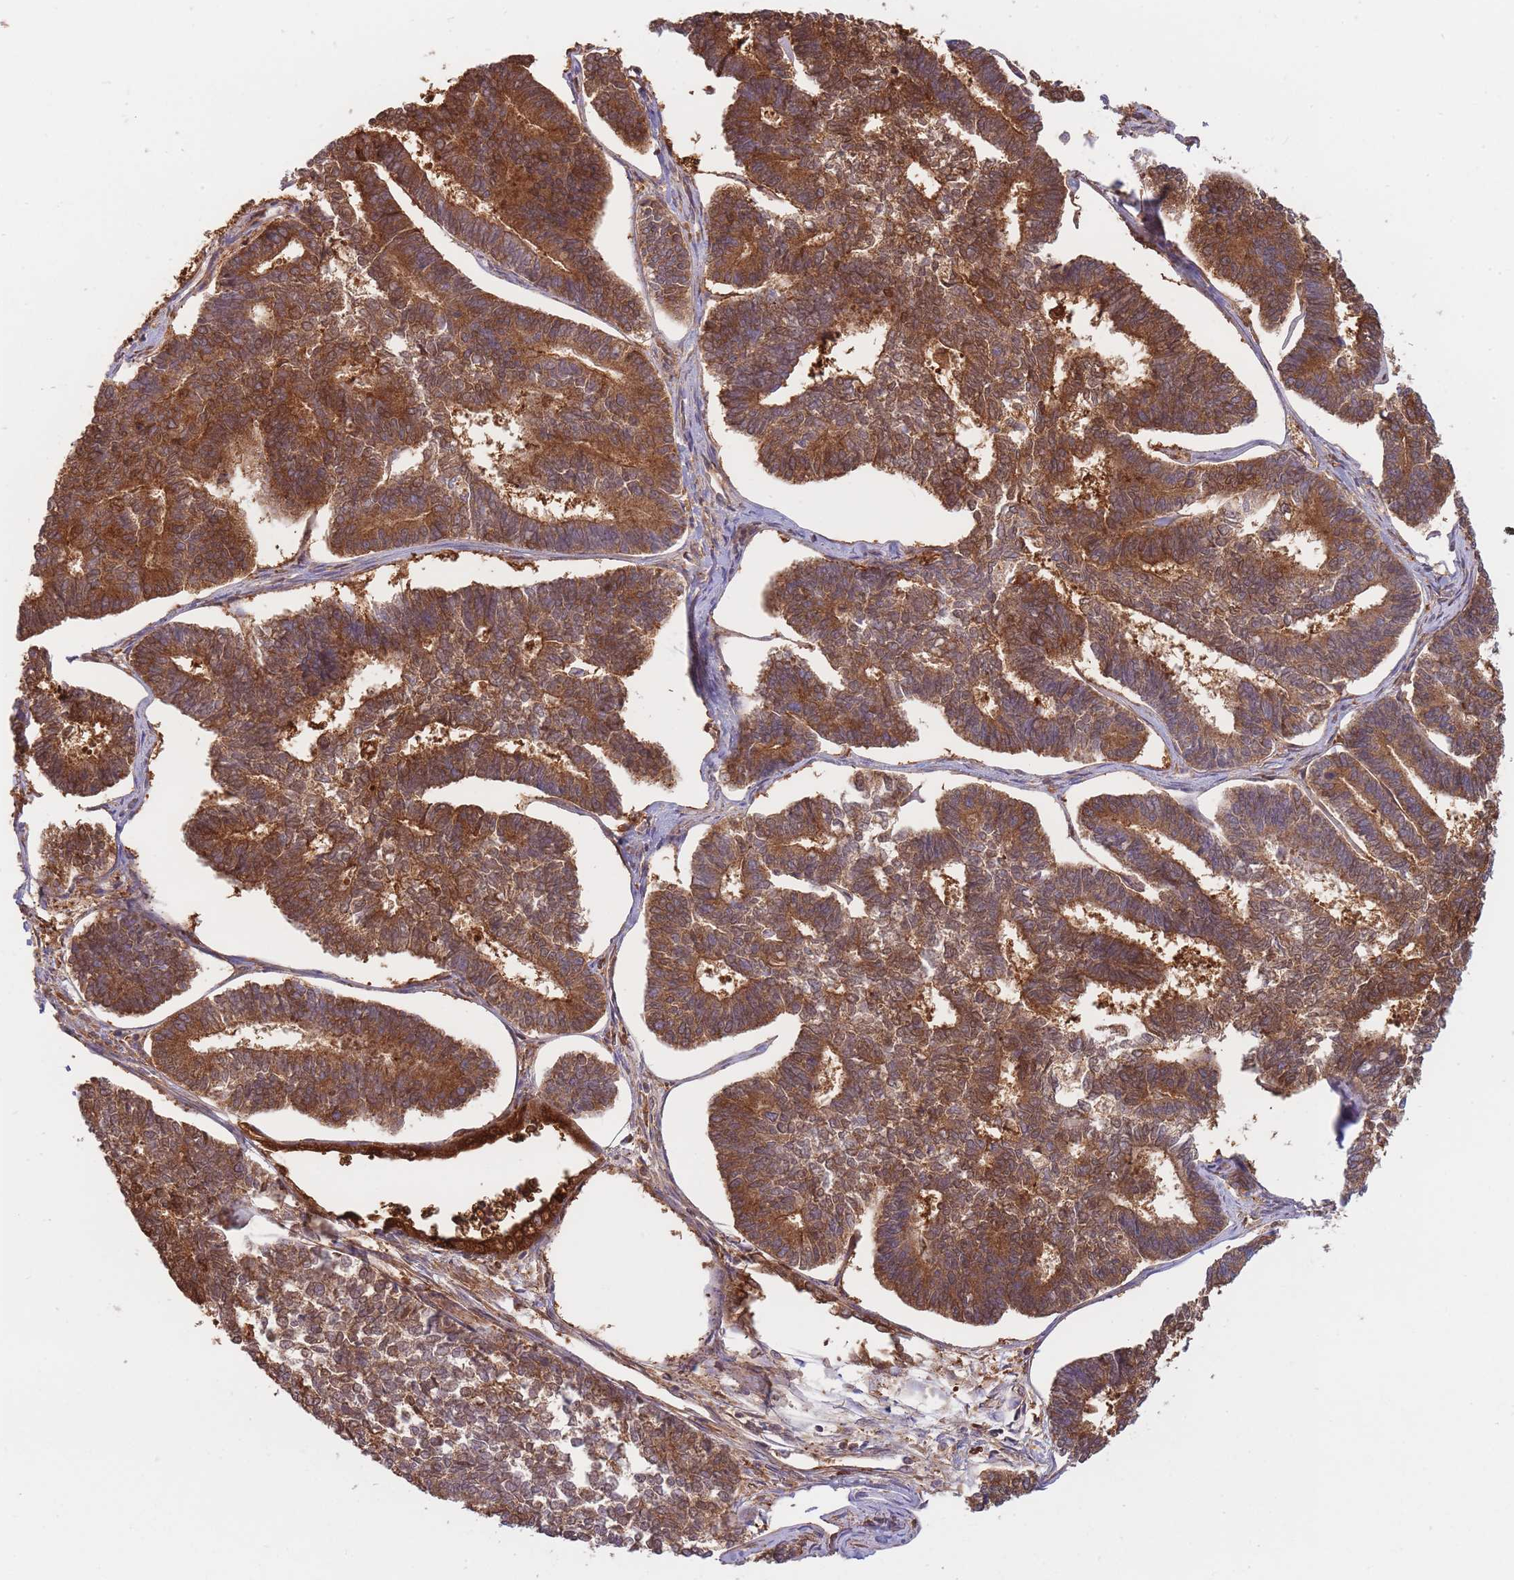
{"staining": {"intensity": "strong", "quantity": ">75%", "location": "cytoplasmic/membranous"}, "tissue": "endometrial cancer", "cell_type": "Tumor cells", "image_type": "cancer", "snomed": [{"axis": "morphology", "description": "Adenocarcinoma, NOS"}, {"axis": "topography", "description": "Endometrium"}], "caption": "Protein expression analysis of human endometrial cancer (adenocarcinoma) reveals strong cytoplasmic/membranous staining in about >75% of tumor cells. The staining is performed using DAB brown chromogen to label protein expression. The nuclei are counter-stained blue using hematoxylin.", "gene": "SLC4A9", "patient": {"sex": "female", "age": 70}}